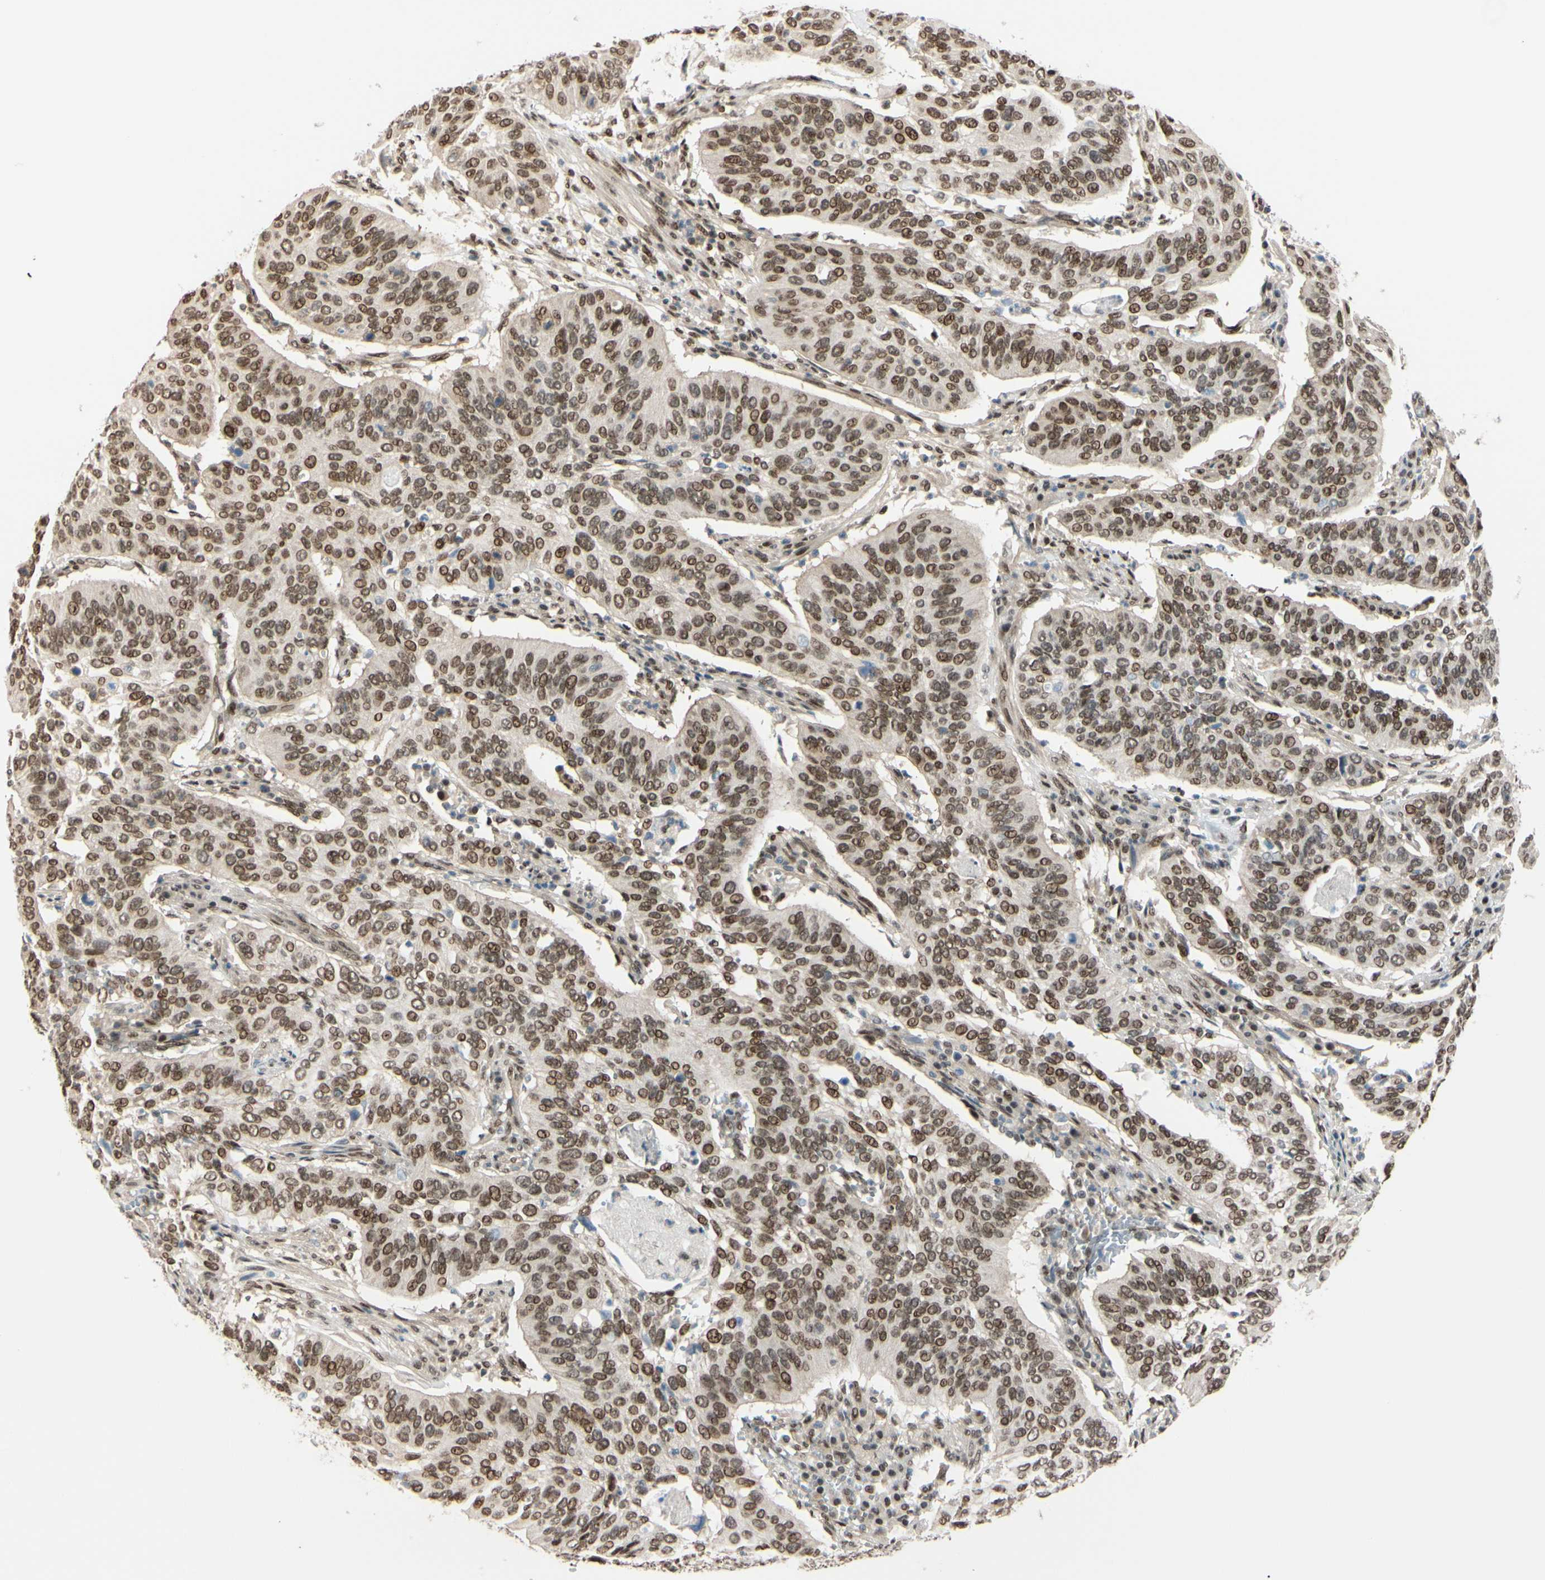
{"staining": {"intensity": "moderate", "quantity": ">75%", "location": "nuclear"}, "tissue": "cervical cancer", "cell_type": "Tumor cells", "image_type": "cancer", "snomed": [{"axis": "morphology", "description": "Squamous cell carcinoma, NOS"}, {"axis": "topography", "description": "Cervix"}], "caption": "Moderate nuclear positivity is identified in approximately >75% of tumor cells in cervical cancer. Ihc stains the protein of interest in brown and the nuclei are stained blue.", "gene": "SUFU", "patient": {"sex": "female", "age": 39}}